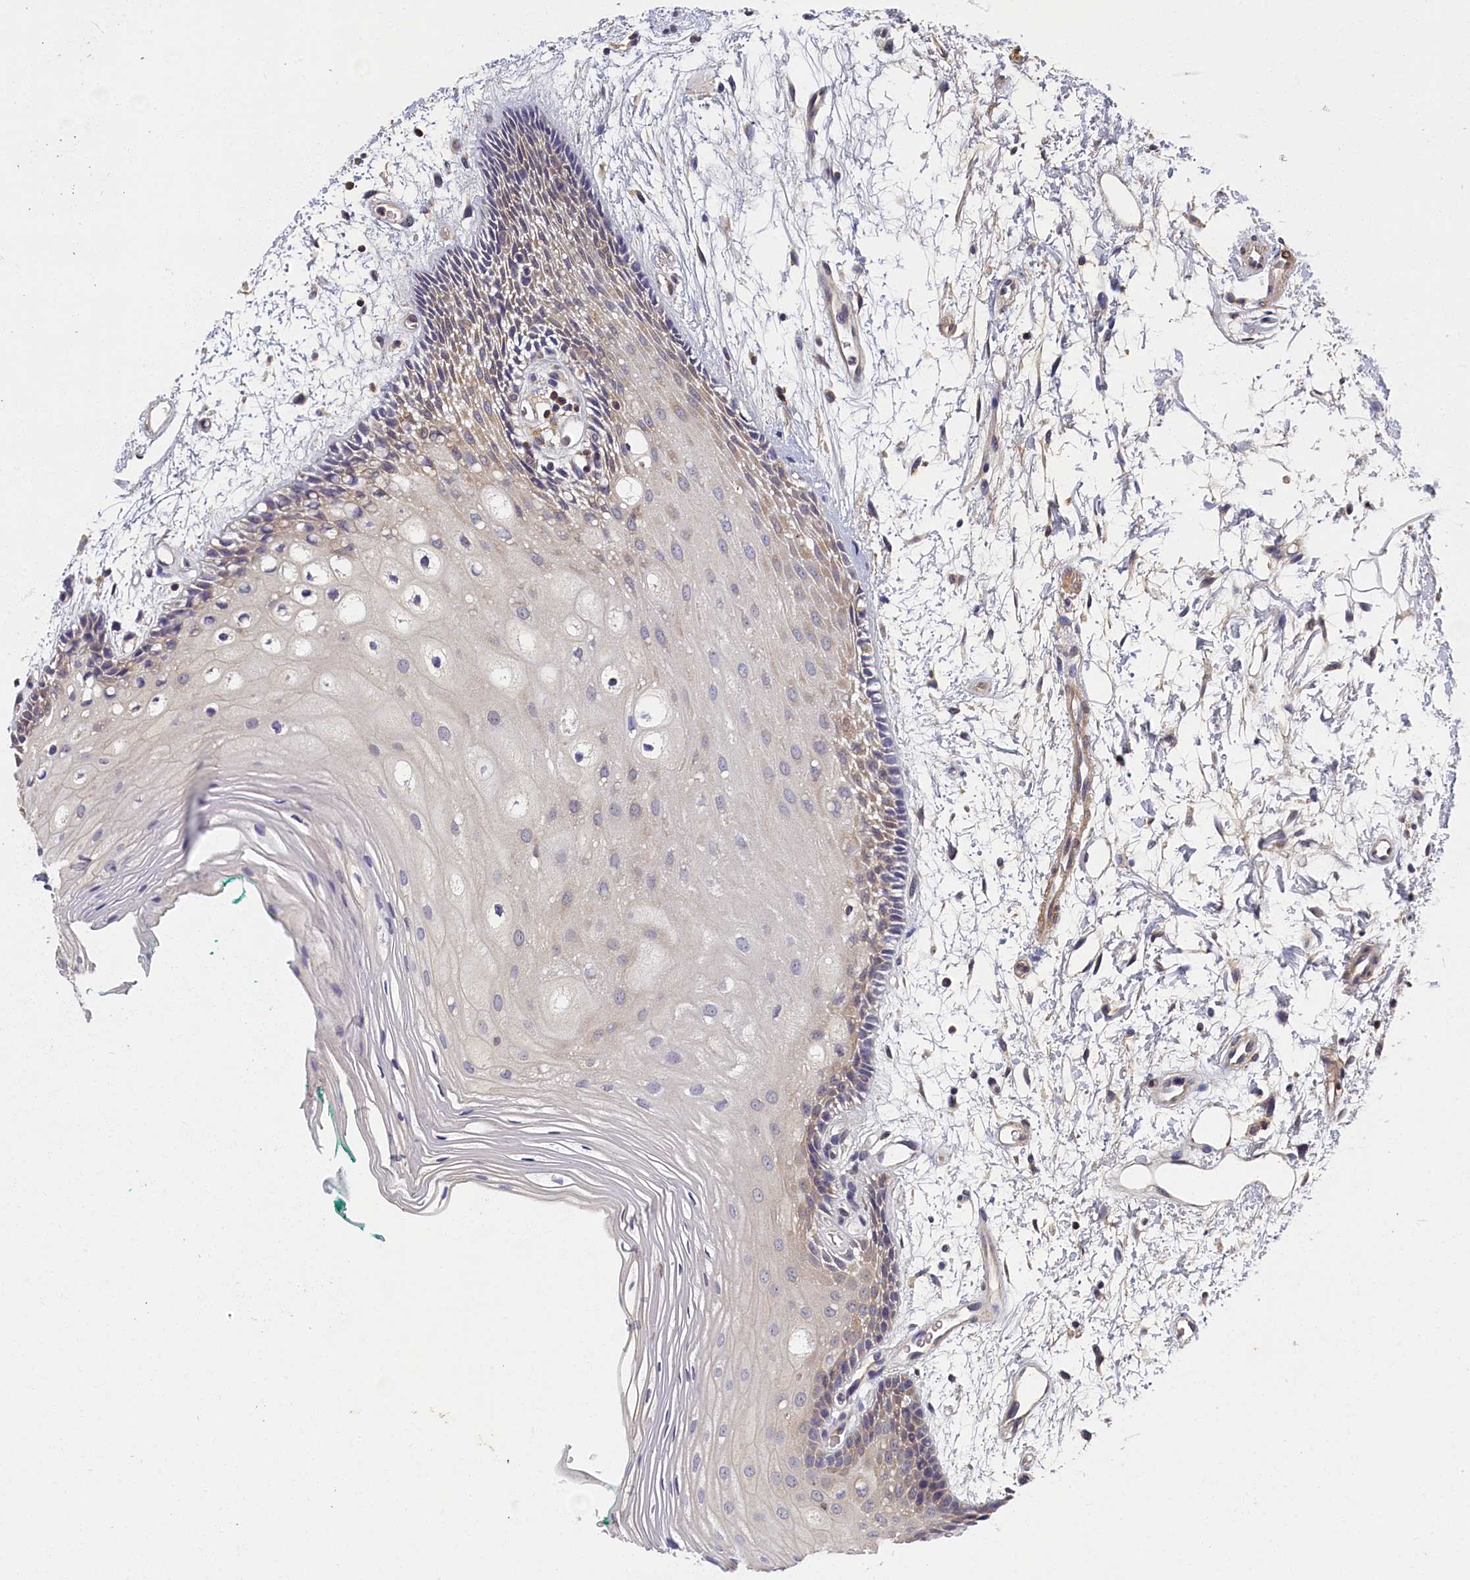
{"staining": {"intensity": "weak", "quantity": "<25%", "location": "cytoplasmic/membranous"}, "tissue": "oral mucosa", "cell_type": "Squamous epithelial cells", "image_type": "normal", "snomed": [{"axis": "morphology", "description": "Normal tissue, NOS"}, {"axis": "topography", "description": "Skeletal muscle"}, {"axis": "topography", "description": "Oral tissue"}, {"axis": "topography", "description": "Peripheral nerve tissue"}], "caption": "Squamous epithelial cells show no significant expression in normal oral mucosa. (DAB (3,3'-diaminobenzidine) immunohistochemistry, high magnification).", "gene": "TBCB", "patient": {"sex": "female", "age": 84}}